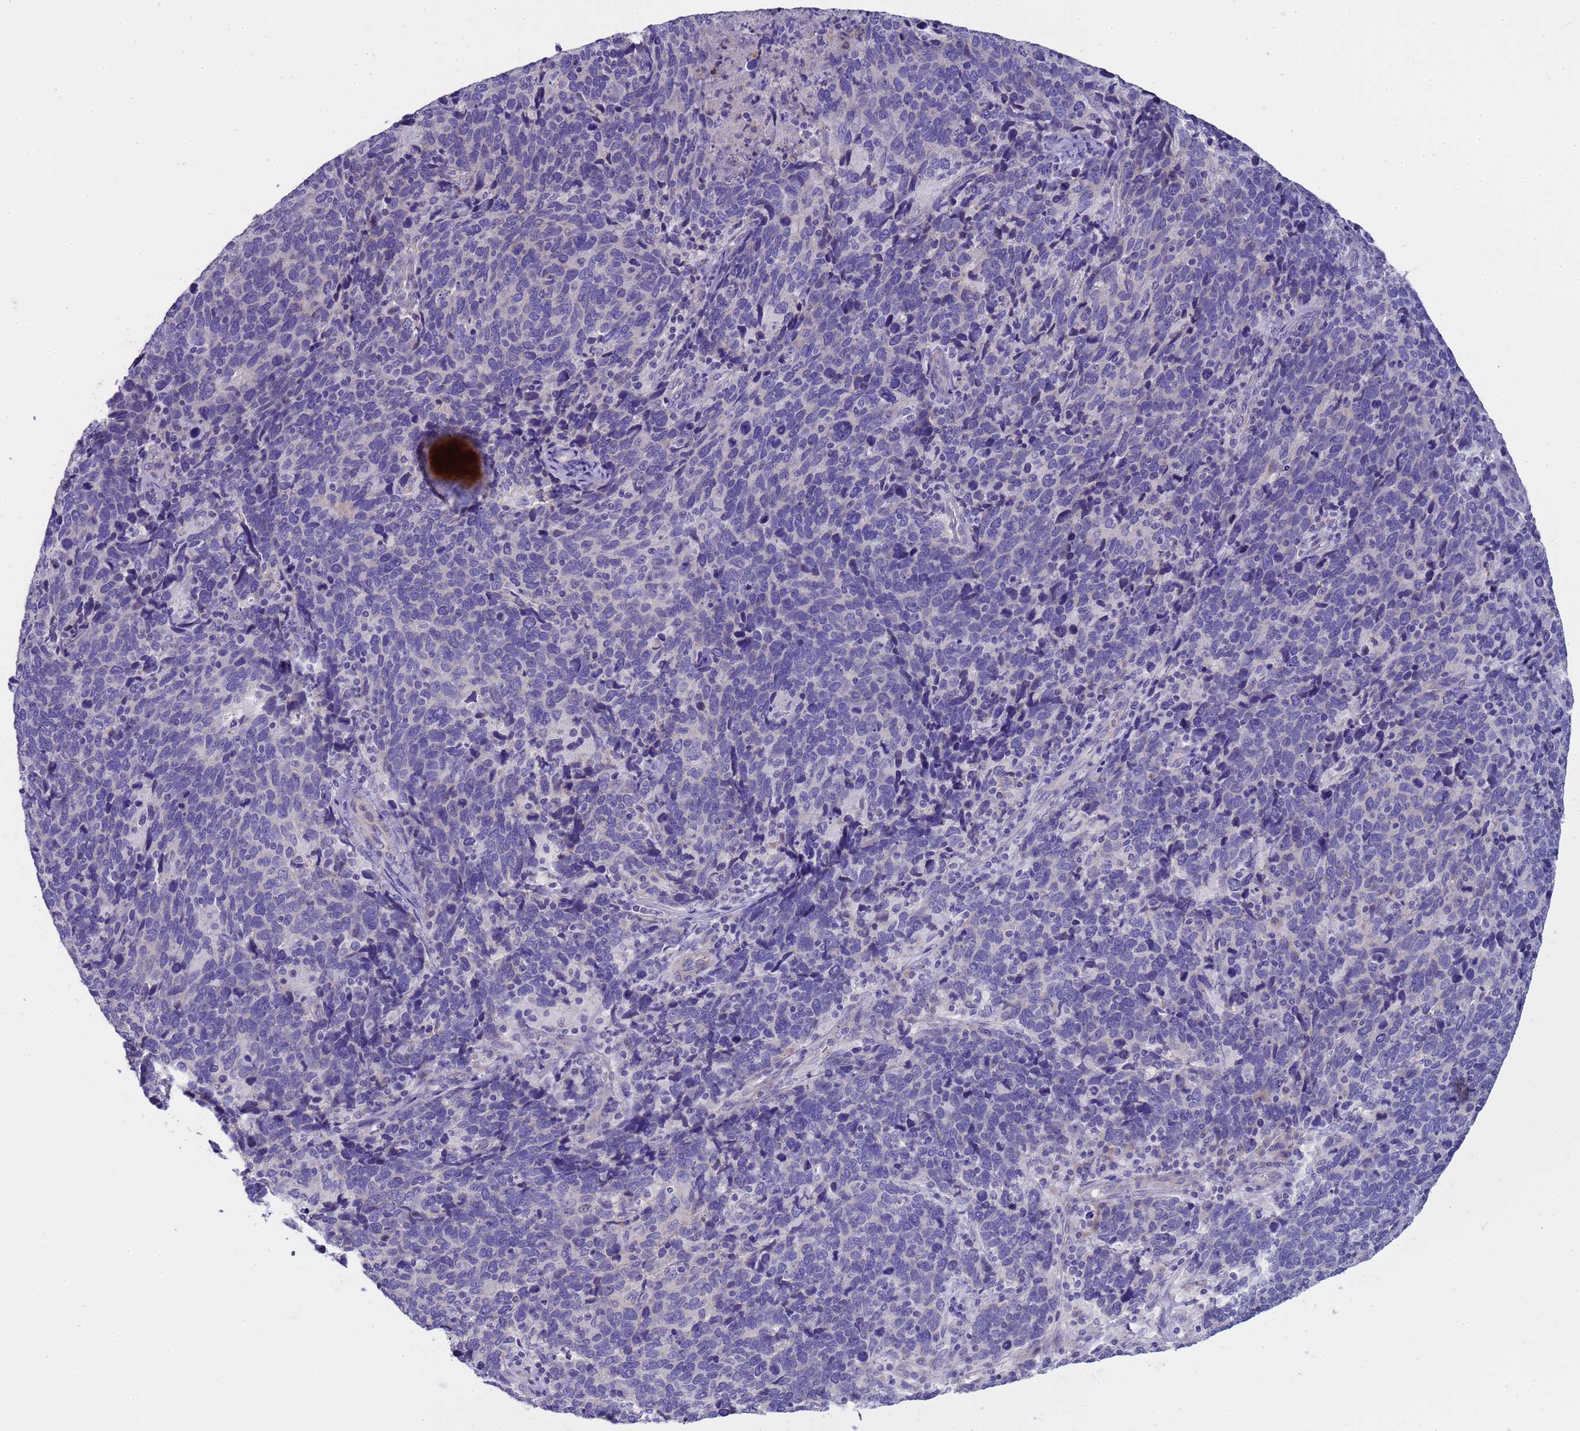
{"staining": {"intensity": "negative", "quantity": "none", "location": "none"}, "tissue": "cervical cancer", "cell_type": "Tumor cells", "image_type": "cancer", "snomed": [{"axis": "morphology", "description": "Squamous cell carcinoma, NOS"}, {"axis": "topography", "description": "Cervix"}], "caption": "An immunohistochemistry photomicrograph of squamous cell carcinoma (cervical) is shown. There is no staining in tumor cells of squamous cell carcinoma (cervical).", "gene": "RIPPLY2", "patient": {"sex": "female", "age": 41}}